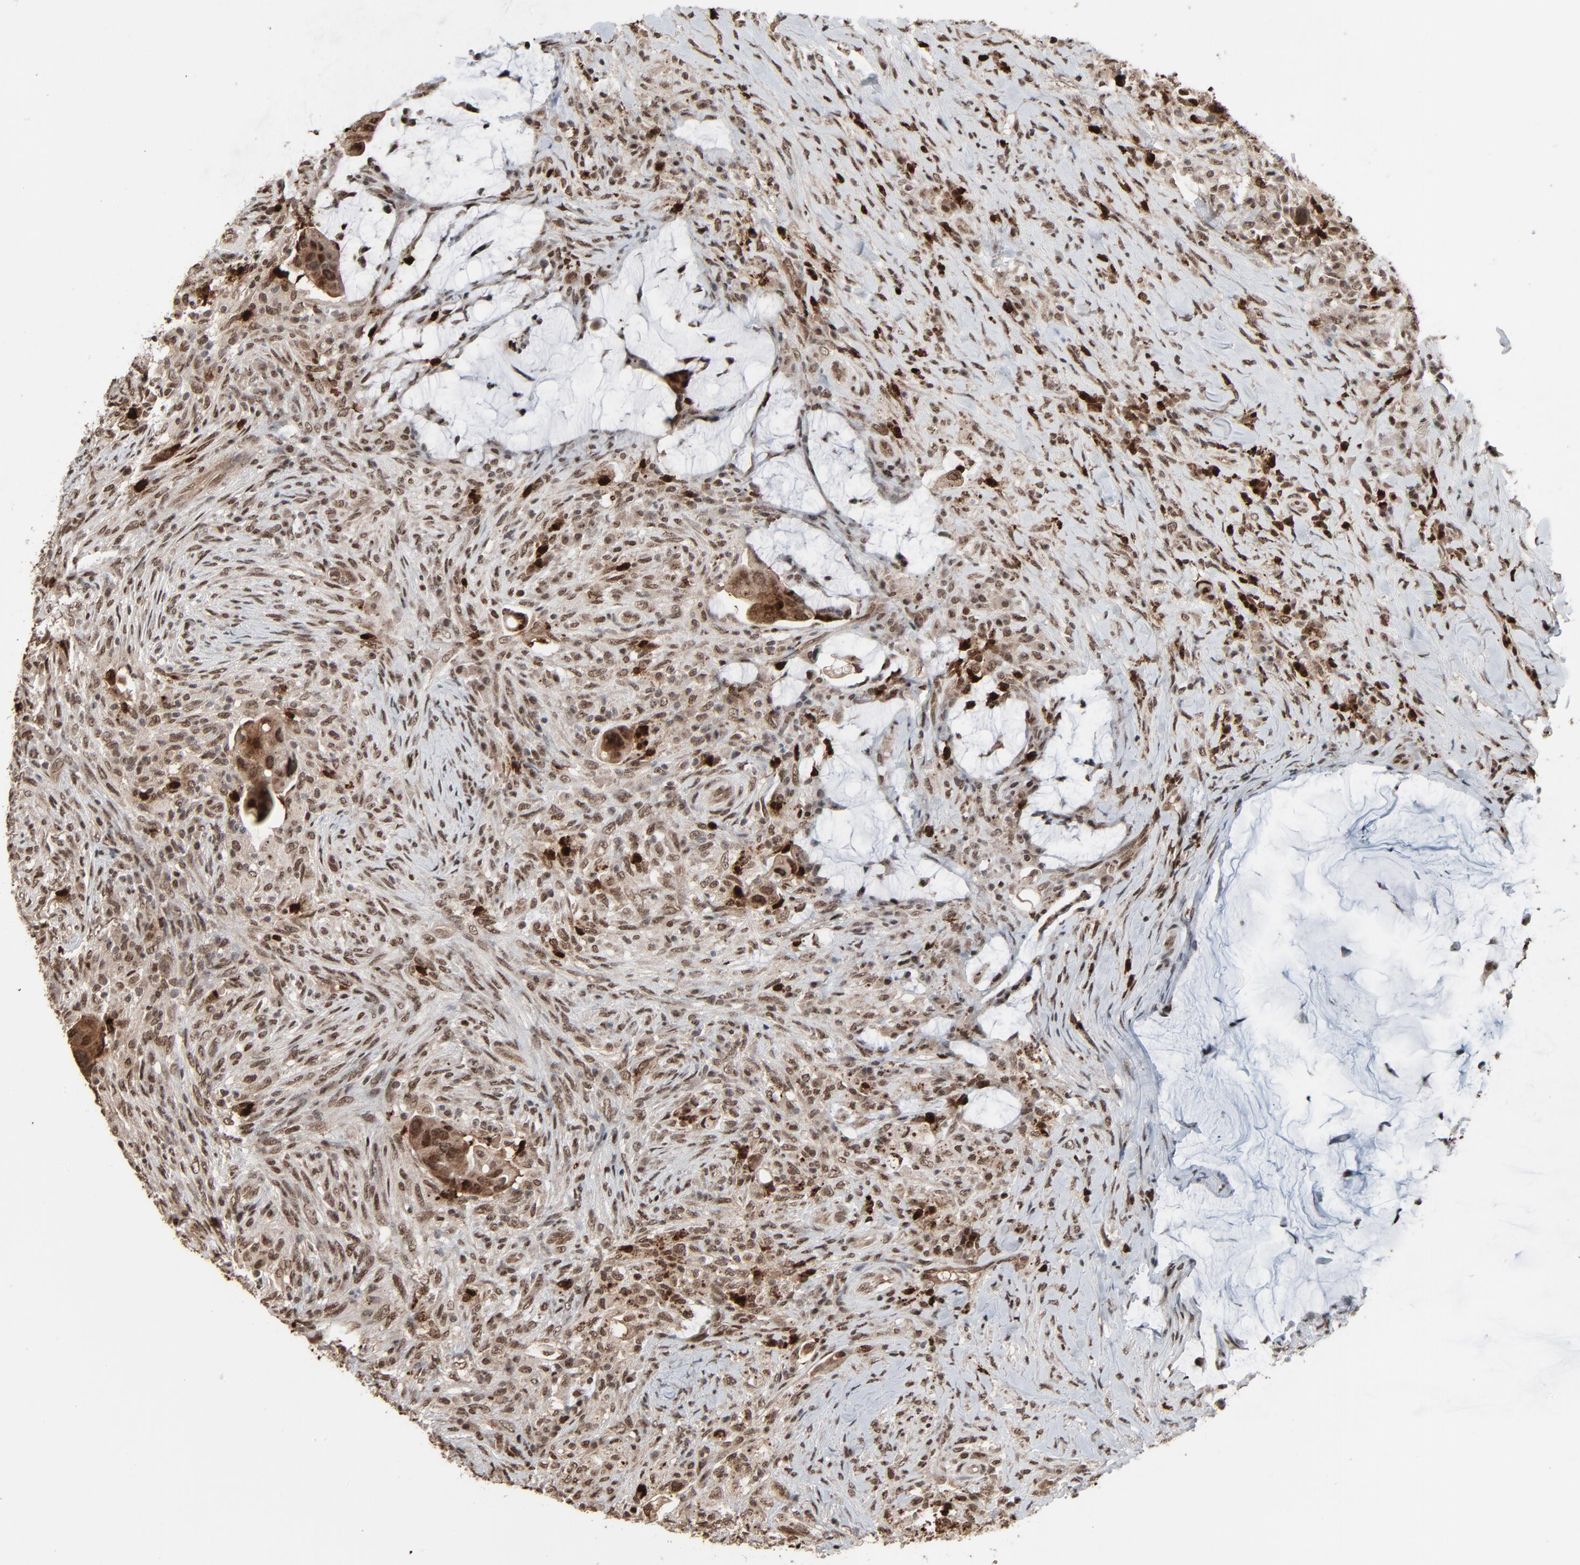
{"staining": {"intensity": "strong", "quantity": ">75%", "location": "cytoplasmic/membranous,nuclear"}, "tissue": "colorectal cancer", "cell_type": "Tumor cells", "image_type": "cancer", "snomed": [{"axis": "morphology", "description": "Adenocarcinoma, NOS"}, {"axis": "topography", "description": "Rectum"}], "caption": "Immunohistochemical staining of human colorectal cancer (adenocarcinoma) shows high levels of strong cytoplasmic/membranous and nuclear protein staining in about >75% of tumor cells. (brown staining indicates protein expression, while blue staining denotes nuclei).", "gene": "MEIS2", "patient": {"sex": "female", "age": 71}}